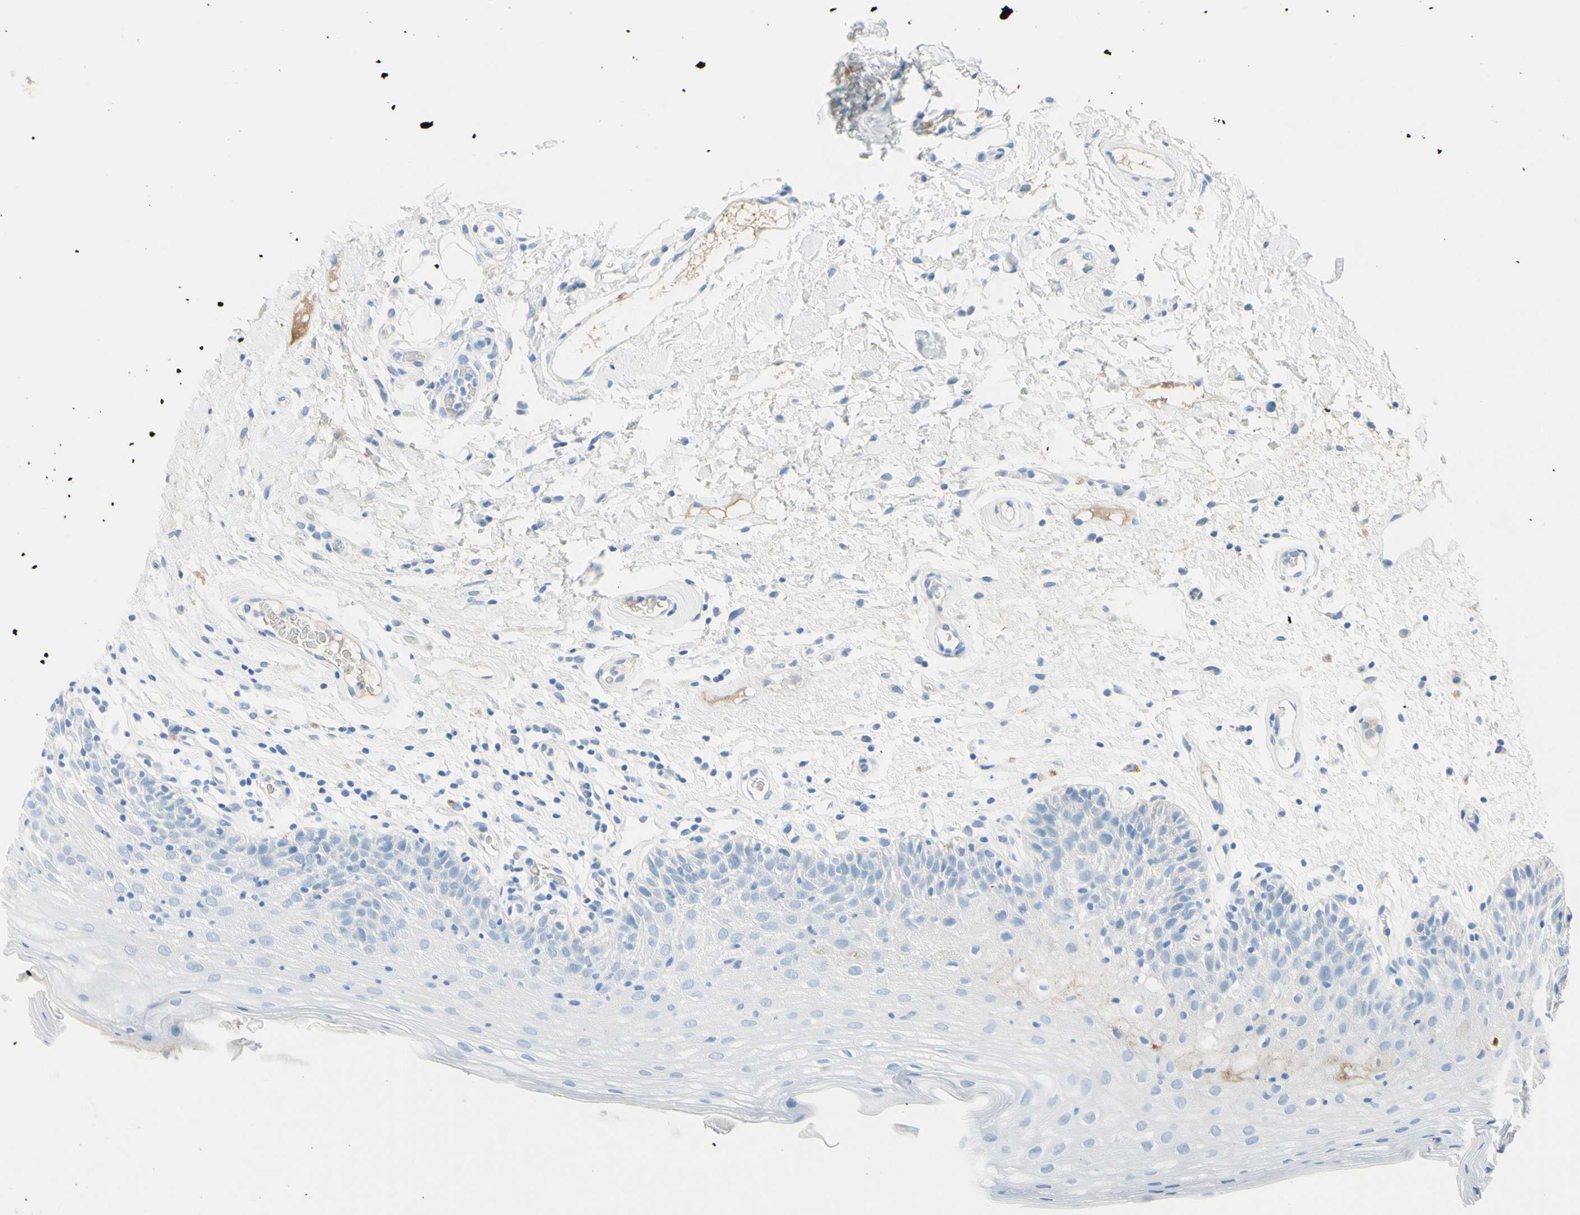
{"staining": {"intensity": "negative", "quantity": "none", "location": "none"}, "tissue": "oral mucosa", "cell_type": "Squamous epithelial cells", "image_type": "normal", "snomed": [{"axis": "morphology", "description": "Normal tissue, NOS"}, {"axis": "morphology", "description": "Squamous cell carcinoma, NOS"}, {"axis": "topography", "description": "Skeletal muscle"}, {"axis": "topography", "description": "Oral tissue"}, {"axis": "topography", "description": "Head-Neck"}], "caption": "Immunohistochemistry (IHC) histopathology image of unremarkable oral mucosa: human oral mucosa stained with DAB (3,3'-diaminobenzidine) exhibits no significant protein staining in squamous epithelial cells.", "gene": "IL6ST", "patient": {"sex": "male", "age": 71}}